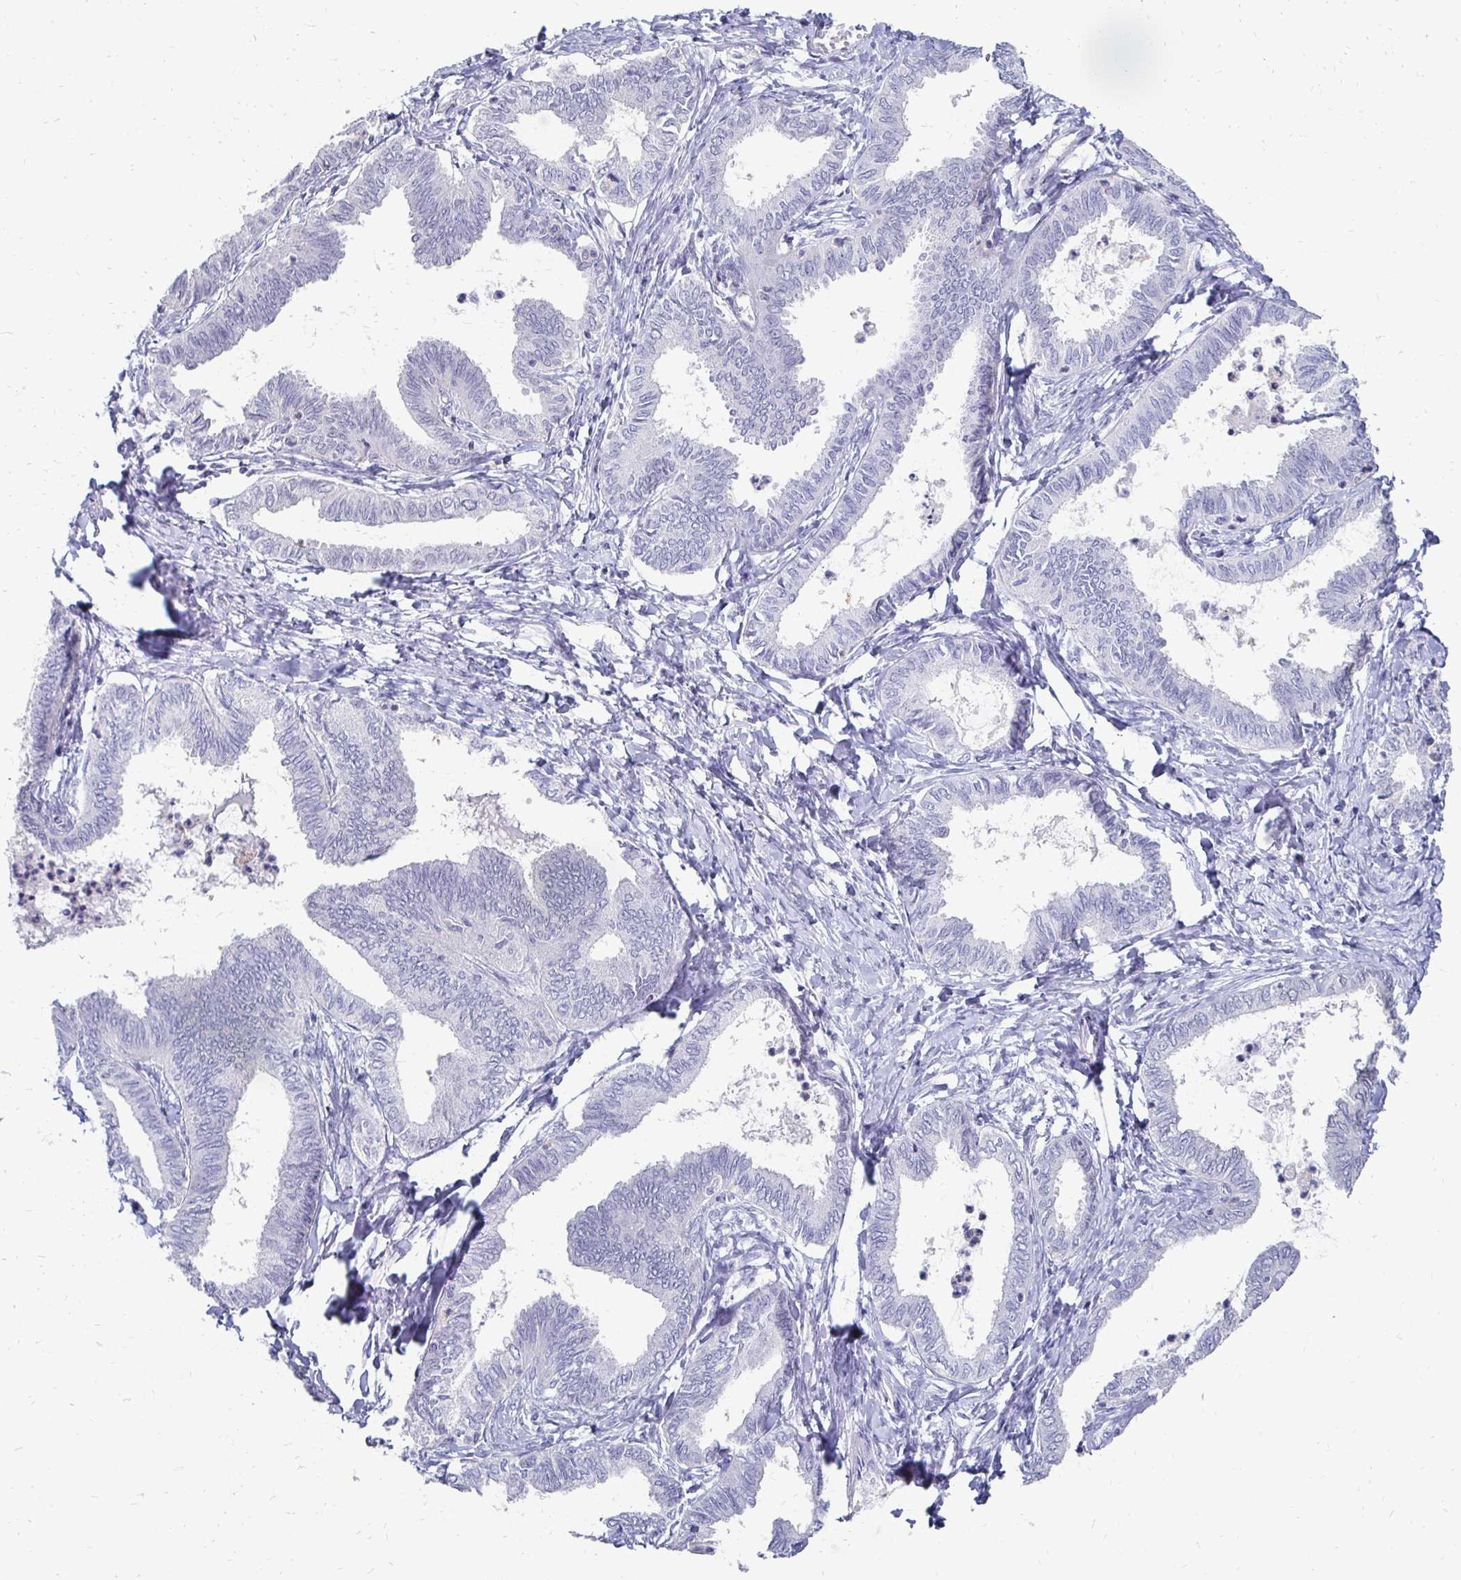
{"staining": {"intensity": "negative", "quantity": "none", "location": "none"}, "tissue": "ovarian cancer", "cell_type": "Tumor cells", "image_type": "cancer", "snomed": [{"axis": "morphology", "description": "Carcinoma, endometroid"}, {"axis": "topography", "description": "Ovary"}], "caption": "The immunohistochemistry (IHC) histopathology image has no significant expression in tumor cells of ovarian cancer tissue.", "gene": "SYCP3", "patient": {"sex": "female", "age": 70}}